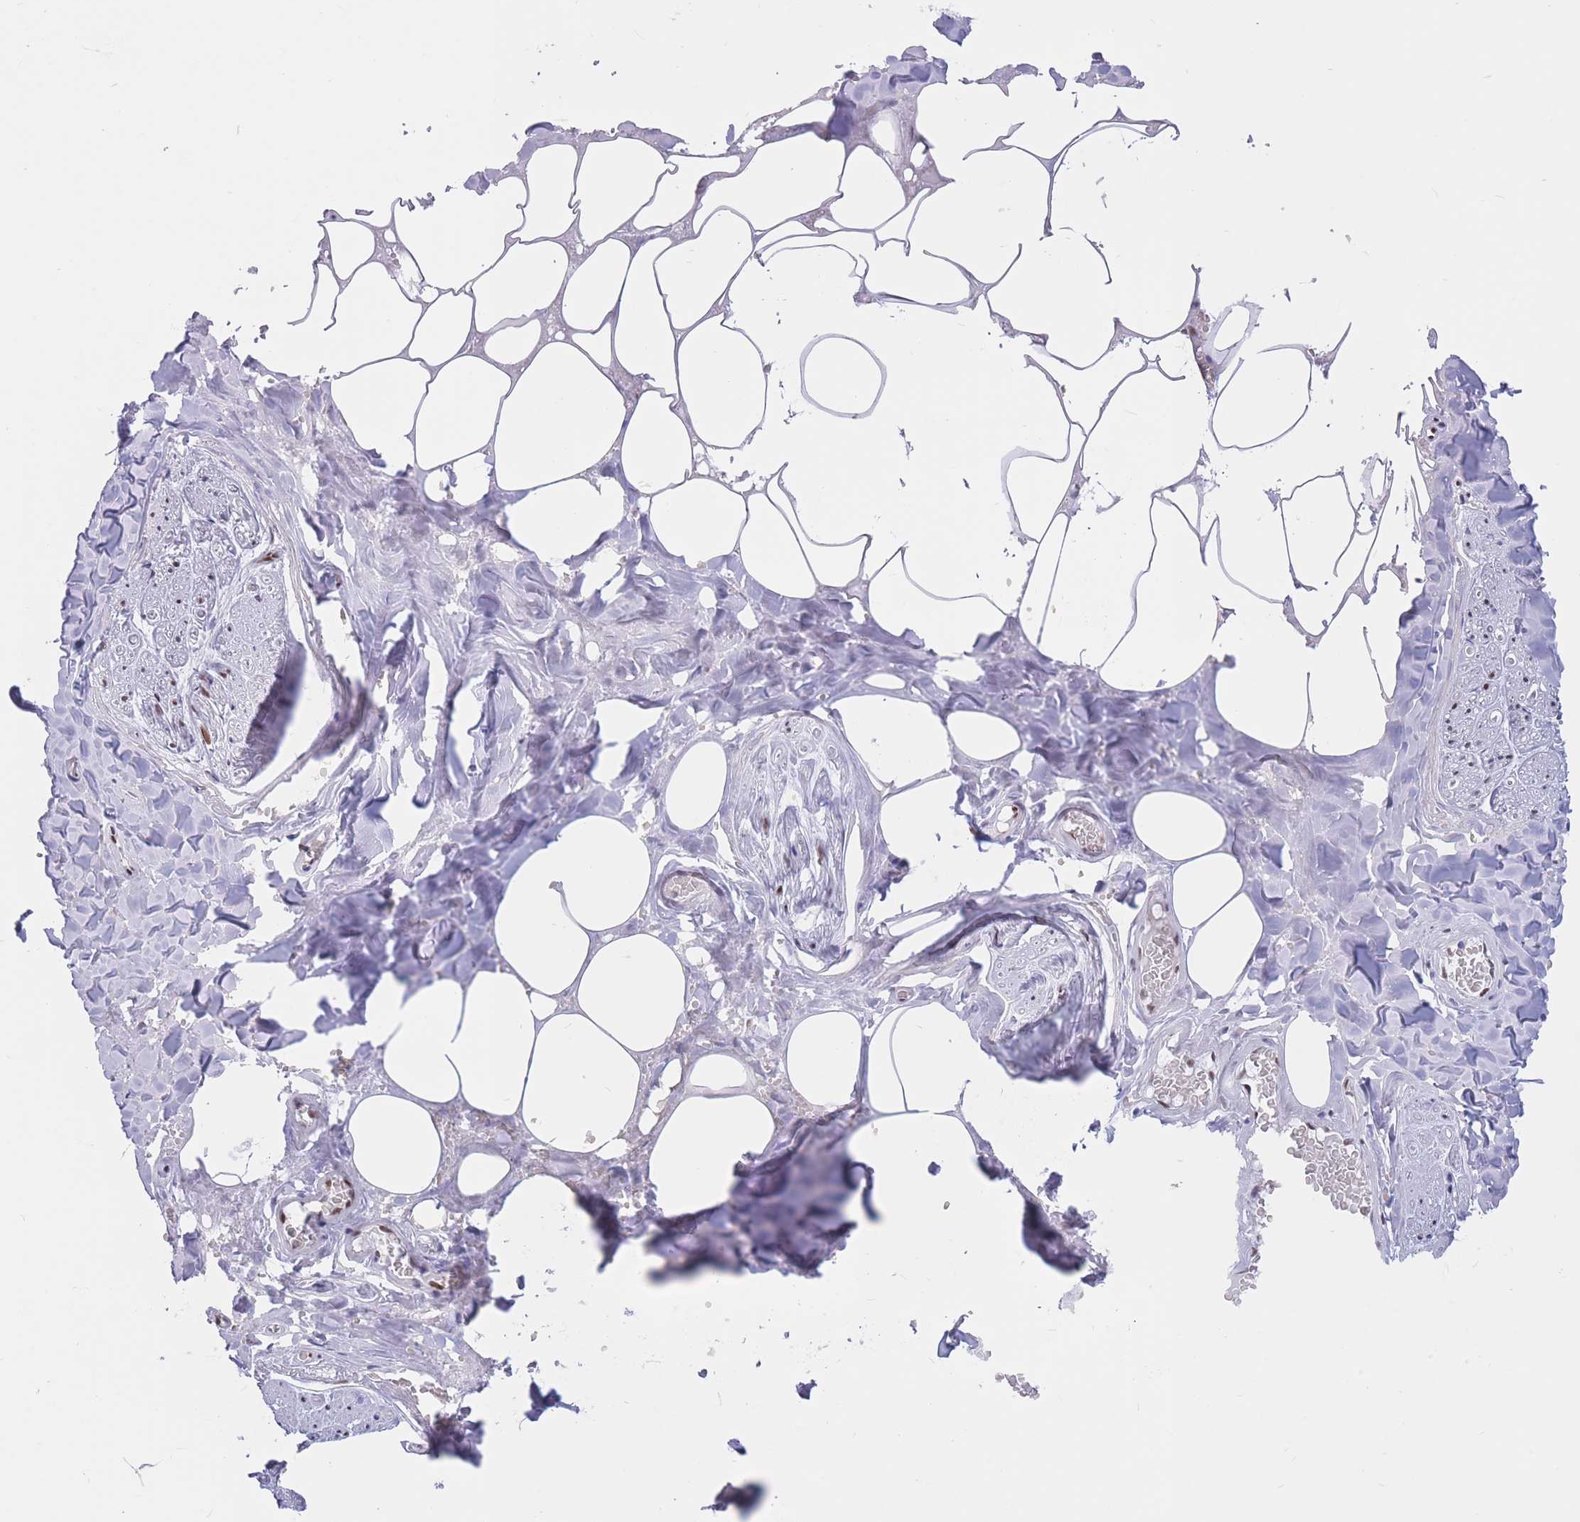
{"staining": {"intensity": "negative", "quantity": "none", "location": "none"}, "tissue": "adipose tissue", "cell_type": "Adipocytes", "image_type": "normal", "snomed": [{"axis": "morphology", "description": "Normal tissue, NOS"}, {"axis": "topography", "description": "Salivary gland"}, {"axis": "topography", "description": "Peripheral nerve tissue"}], "caption": "A high-resolution photomicrograph shows IHC staining of benign adipose tissue, which displays no significant expression in adipocytes.", "gene": "NASP", "patient": {"sex": "male", "age": 38}}